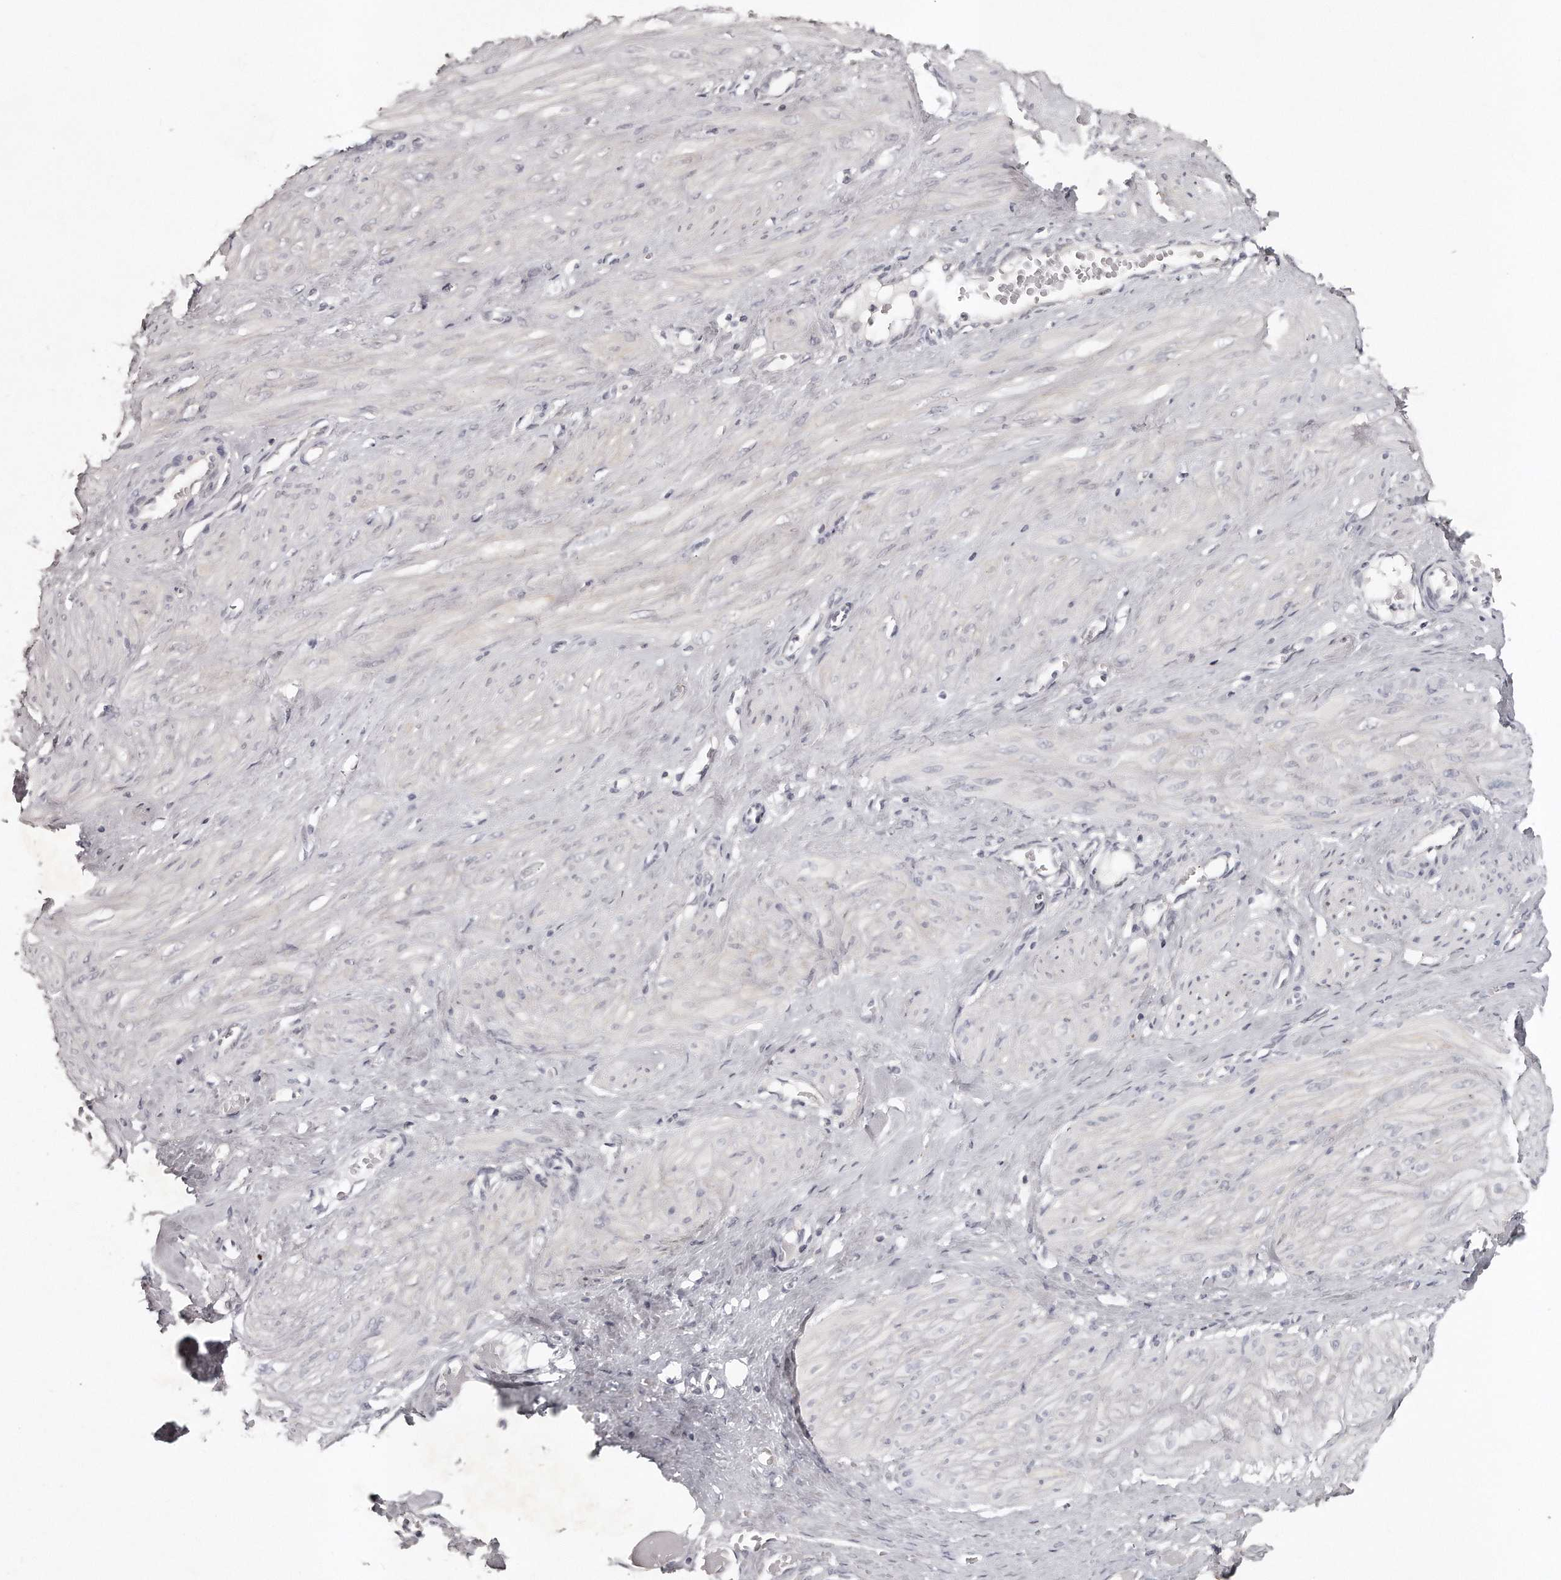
{"staining": {"intensity": "negative", "quantity": "none", "location": "none"}, "tissue": "smooth muscle", "cell_type": "Smooth muscle cells", "image_type": "normal", "snomed": [{"axis": "morphology", "description": "Normal tissue, NOS"}, {"axis": "topography", "description": "Endometrium"}], "caption": "DAB (3,3'-diaminobenzidine) immunohistochemical staining of normal human smooth muscle displays no significant positivity in smooth muscle cells.", "gene": "GGCT", "patient": {"sex": "female", "age": 33}}